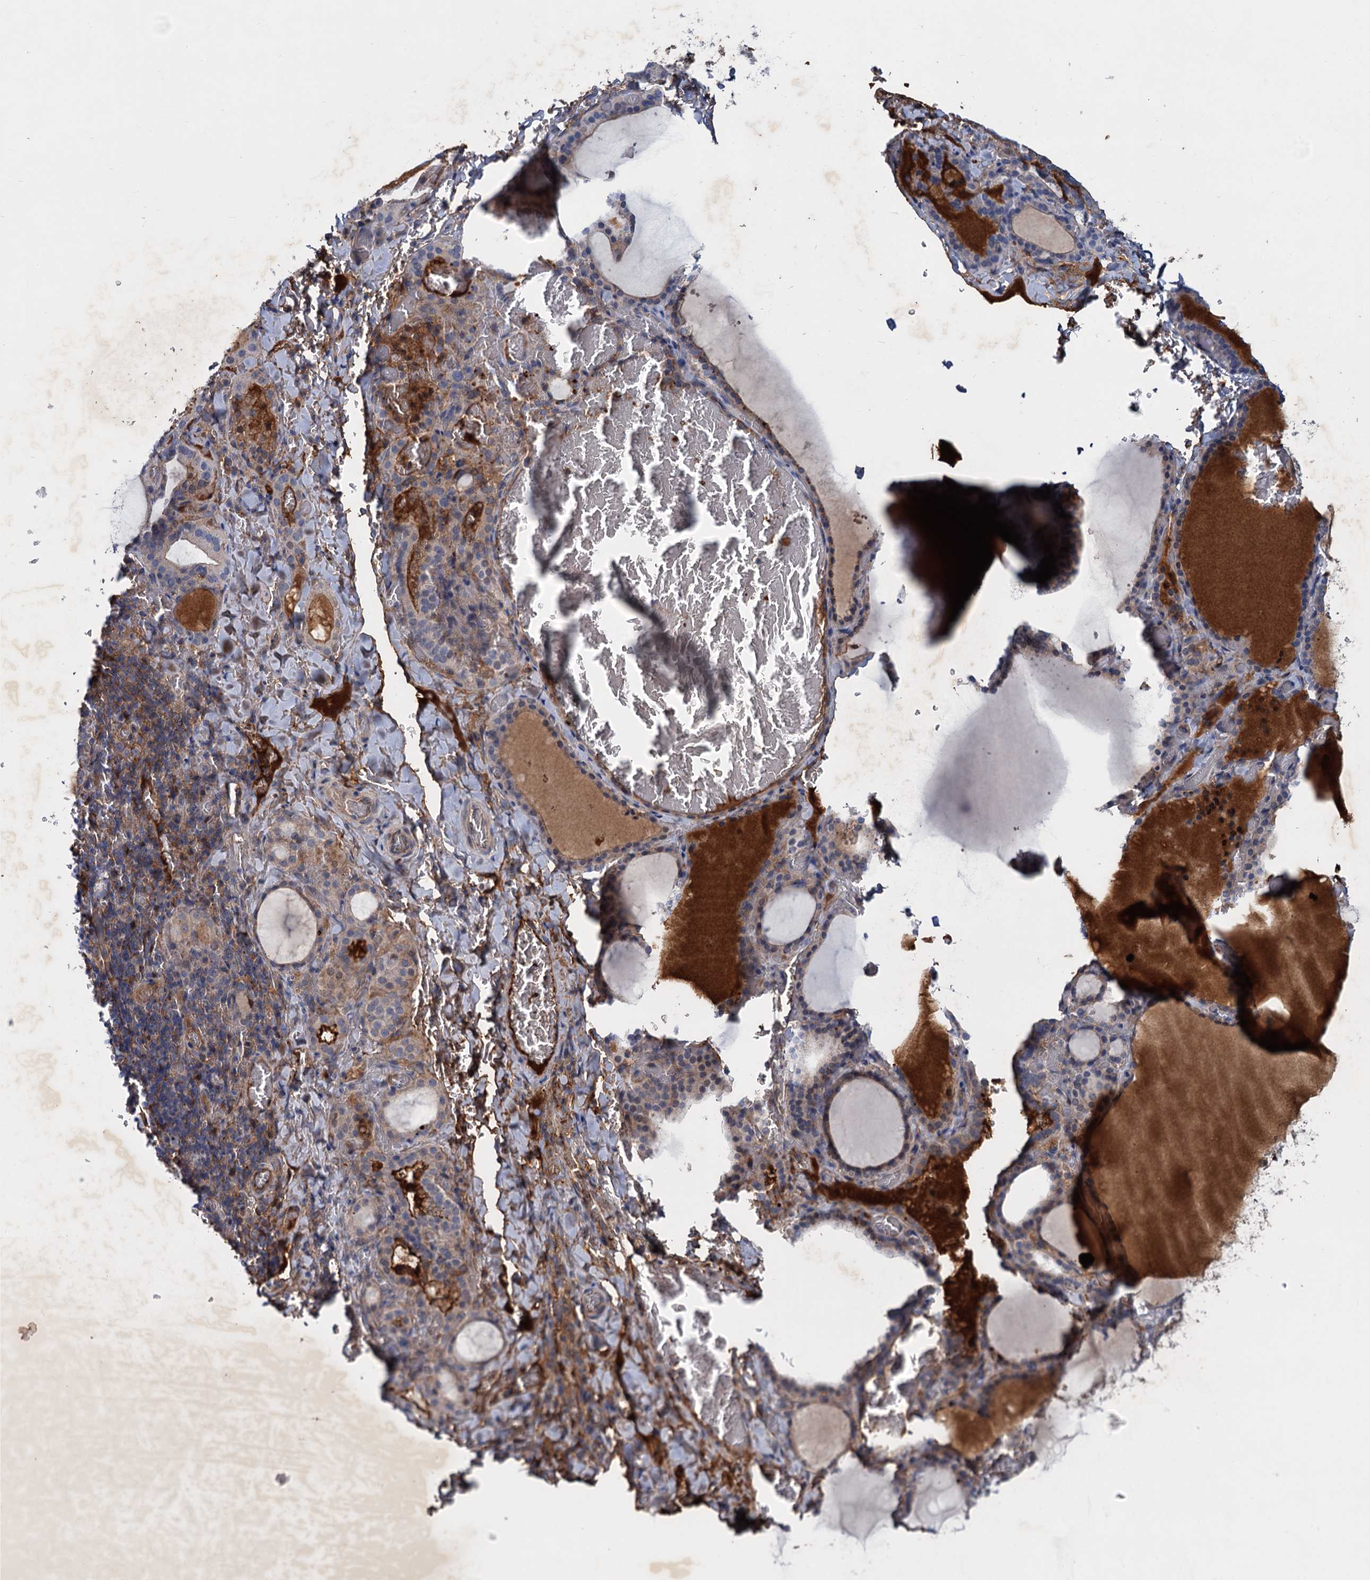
{"staining": {"intensity": "weak", "quantity": "<25%", "location": "cytoplasmic/membranous"}, "tissue": "thyroid gland", "cell_type": "Glandular cells", "image_type": "normal", "snomed": [{"axis": "morphology", "description": "Normal tissue, NOS"}, {"axis": "topography", "description": "Thyroid gland"}], "caption": "The histopathology image exhibits no staining of glandular cells in normal thyroid gland. (Stains: DAB (3,3'-diaminobenzidine) IHC with hematoxylin counter stain, Microscopy: brightfield microscopy at high magnification).", "gene": "CHRD", "patient": {"sex": "female", "age": 39}}